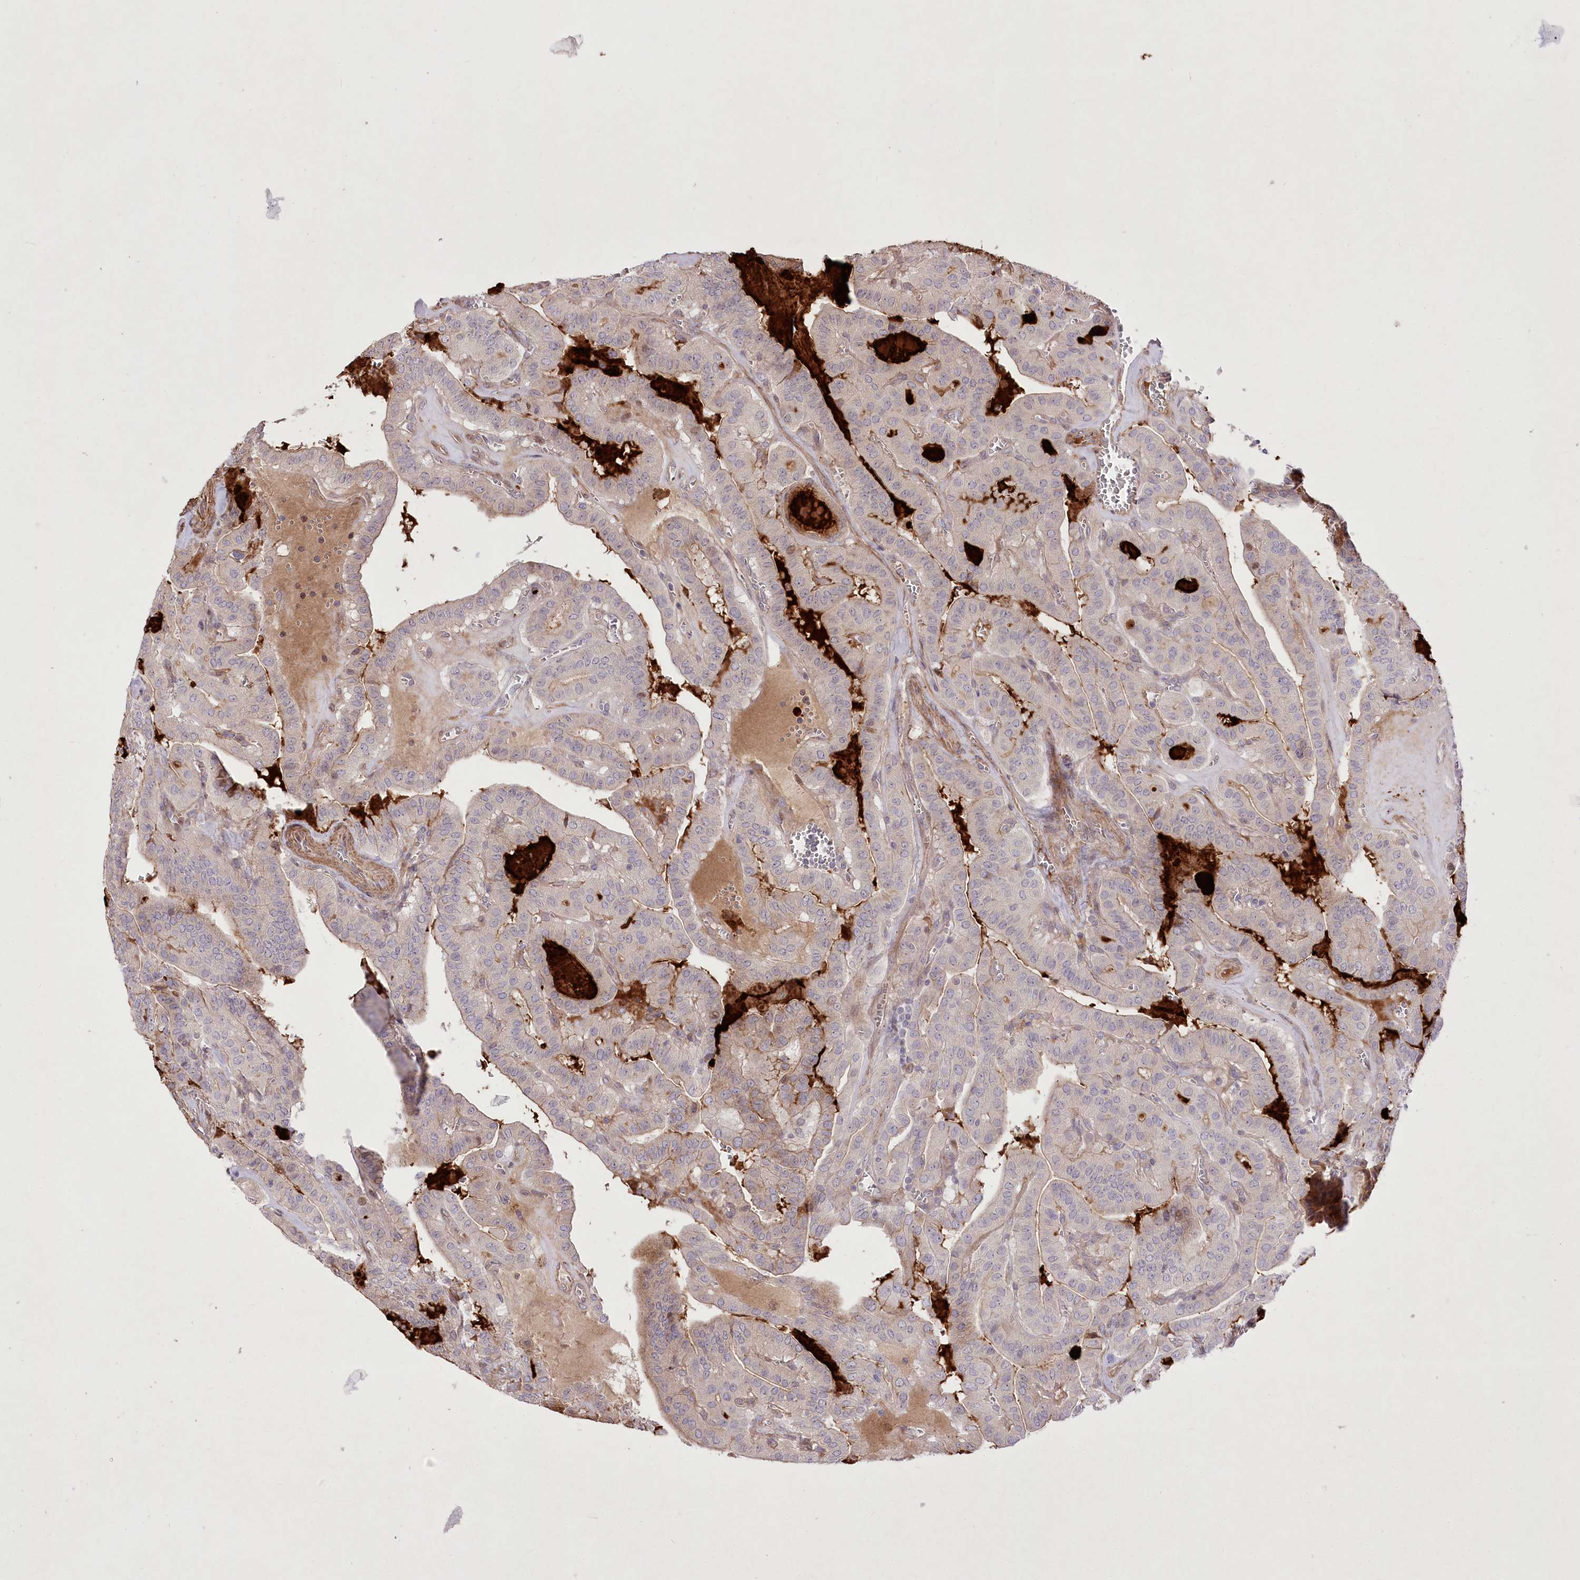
{"staining": {"intensity": "weak", "quantity": "<25%", "location": "cytoplasmic/membranous"}, "tissue": "thyroid cancer", "cell_type": "Tumor cells", "image_type": "cancer", "snomed": [{"axis": "morphology", "description": "Papillary adenocarcinoma, NOS"}, {"axis": "topography", "description": "Thyroid gland"}], "caption": "An immunohistochemistry photomicrograph of thyroid cancer is shown. There is no staining in tumor cells of thyroid cancer.", "gene": "RNF24", "patient": {"sex": "male", "age": 52}}